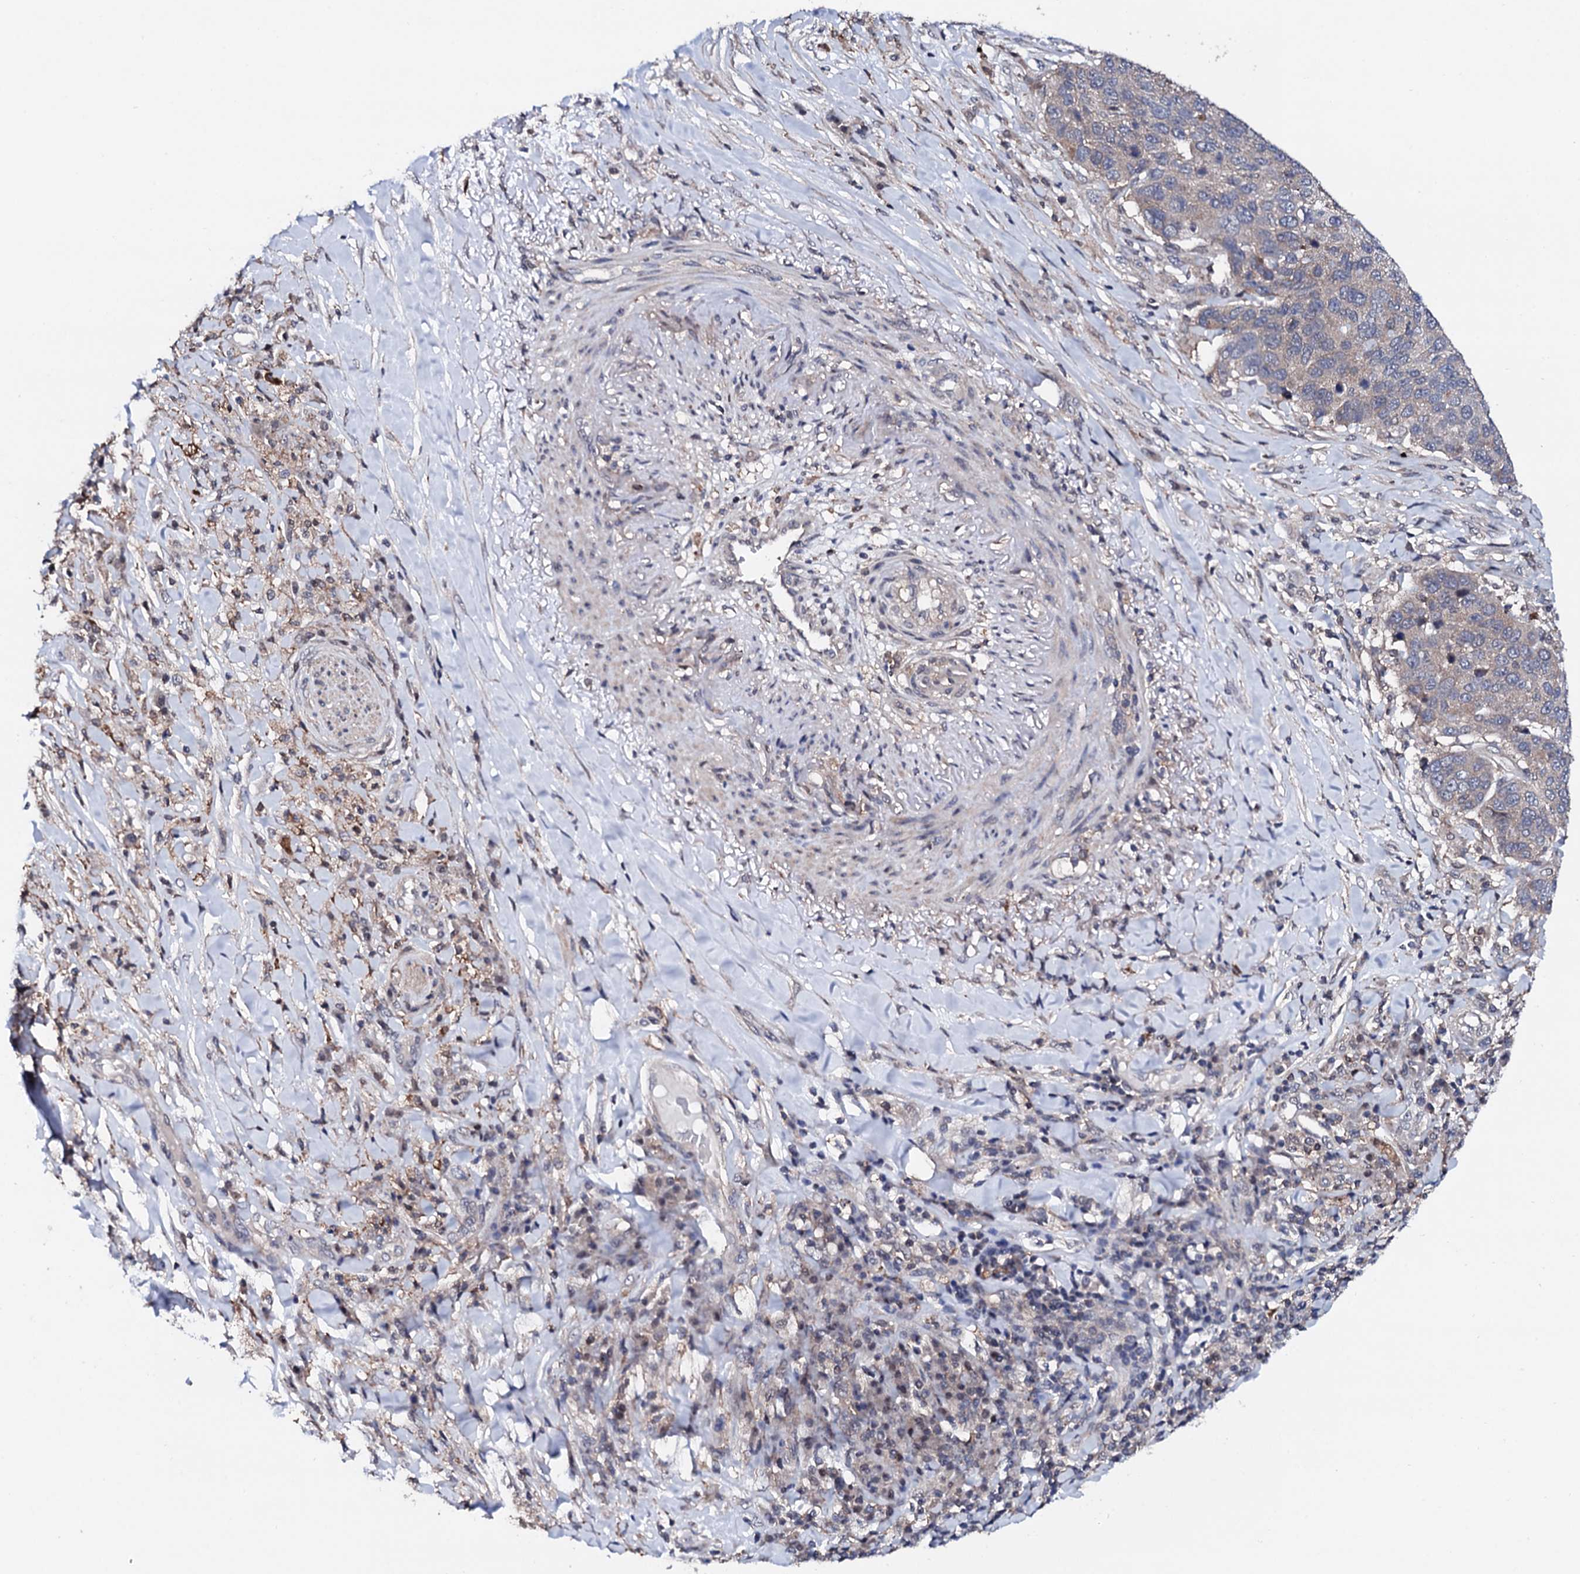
{"staining": {"intensity": "negative", "quantity": "none", "location": "none"}, "tissue": "lung cancer", "cell_type": "Tumor cells", "image_type": "cancer", "snomed": [{"axis": "morphology", "description": "Normal tissue, NOS"}, {"axis": "morphology", "description": "Squamous cell carcinoma, NOS"}, {"axis": "topography", "description": "Lymph node"}, {"axis": "topography", "description": "Lung"}], "caption": "Human lung cancer stained for a protein using IHC exhibits no staining in tumor cells.", "gene": "EDC3", "patient": {"sex": "male", "age": 66}}